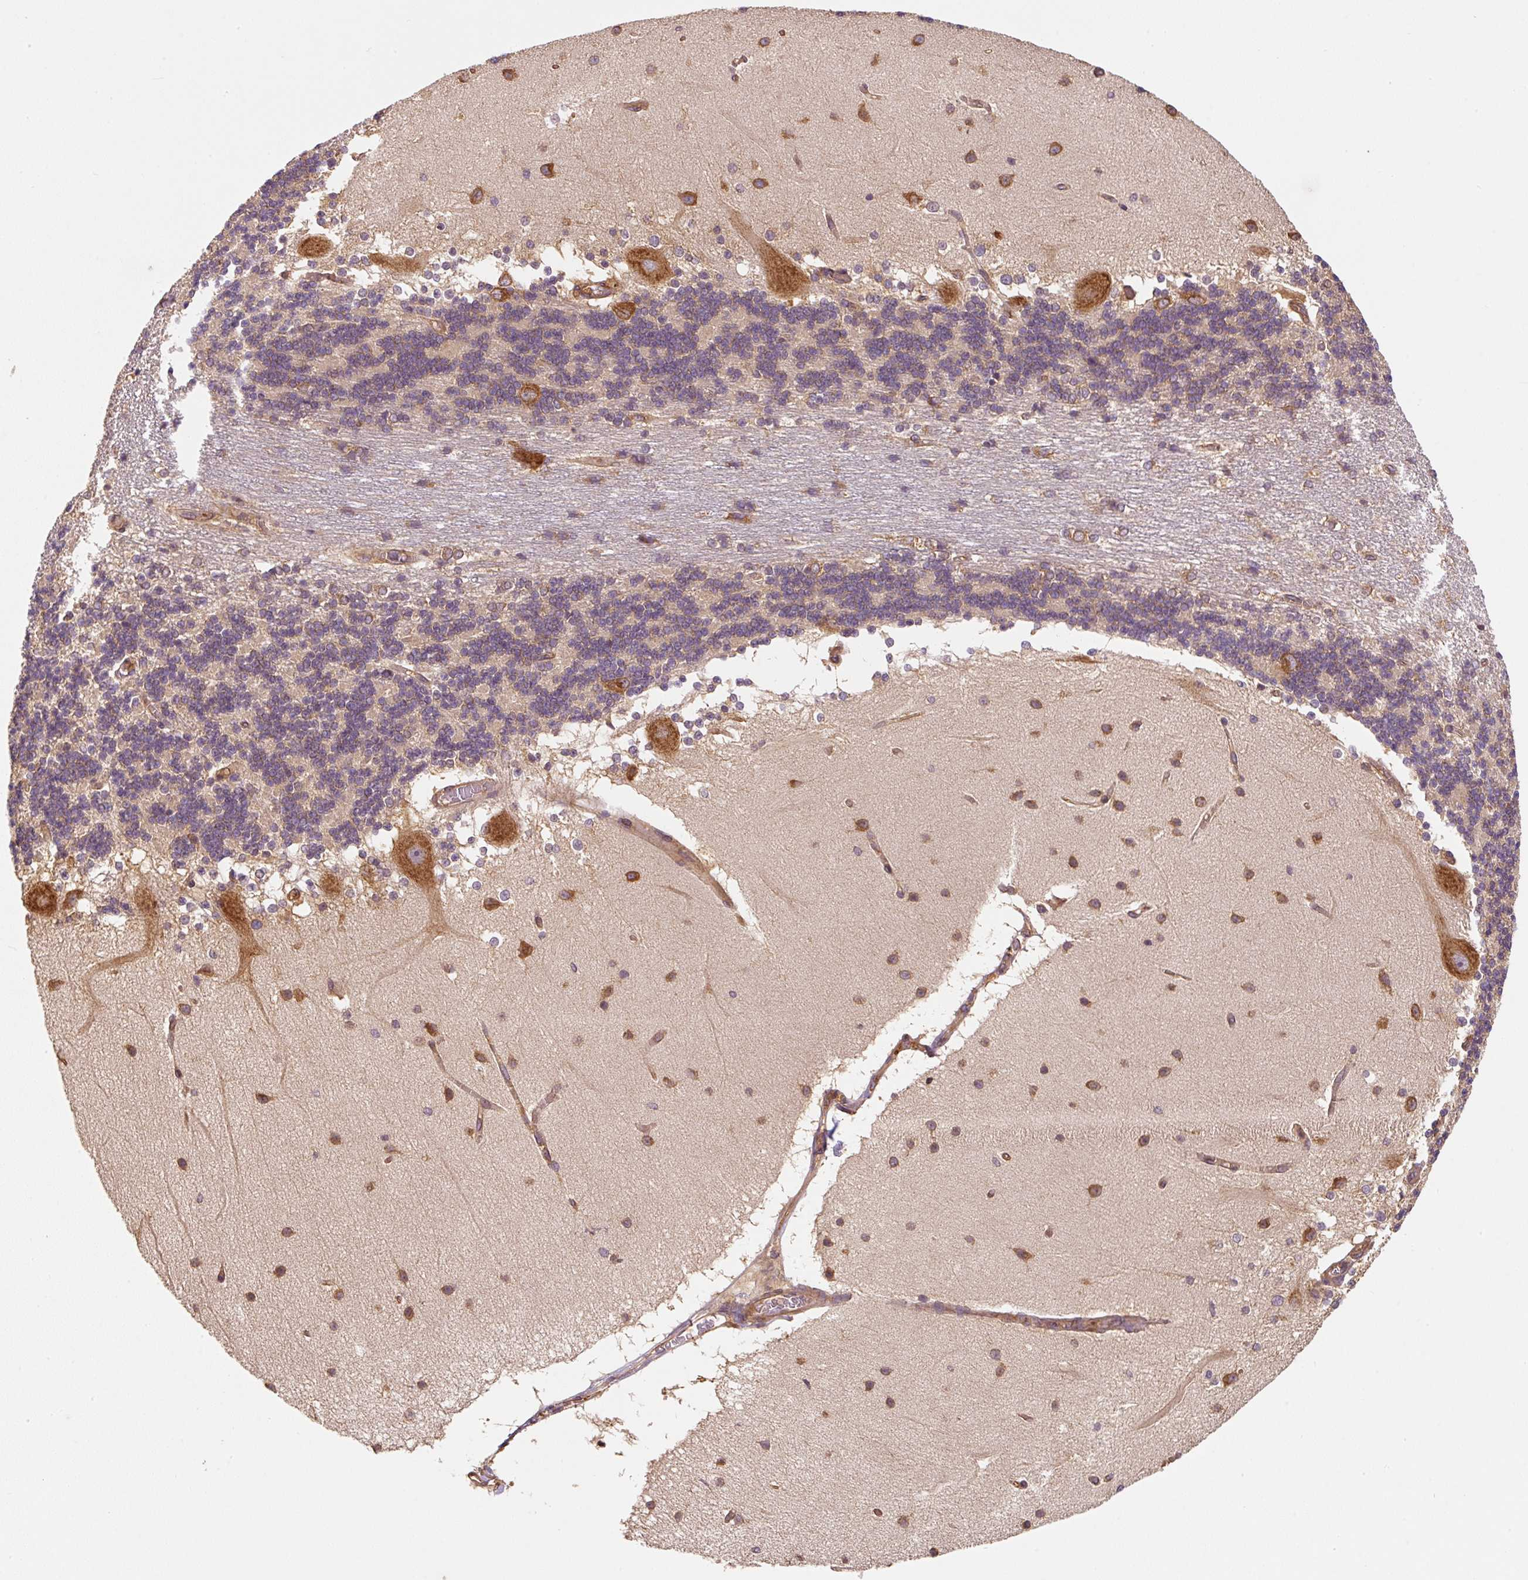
{"staining": {"intensity": "moderate", "quantity": "<25%", "location": "cytoplasmic/membranous"}, "tissue": "cerebellum", "cell_type": "Cells in granular layer", "image_type": "normal", "snomed": [{"axis": "morphology", "description": "Normal tissue, NOS"}, {"axis": "topography", "description": "Cerebellum"}], "caption": "Human cerebellum stained for a protein (brown) exhibits moderate cytoplasmic/membranous positive staining in about <25% of cells in granular layer.", "gene": "EIF2S2", "patient": {"sex": "female", "age": 54}}